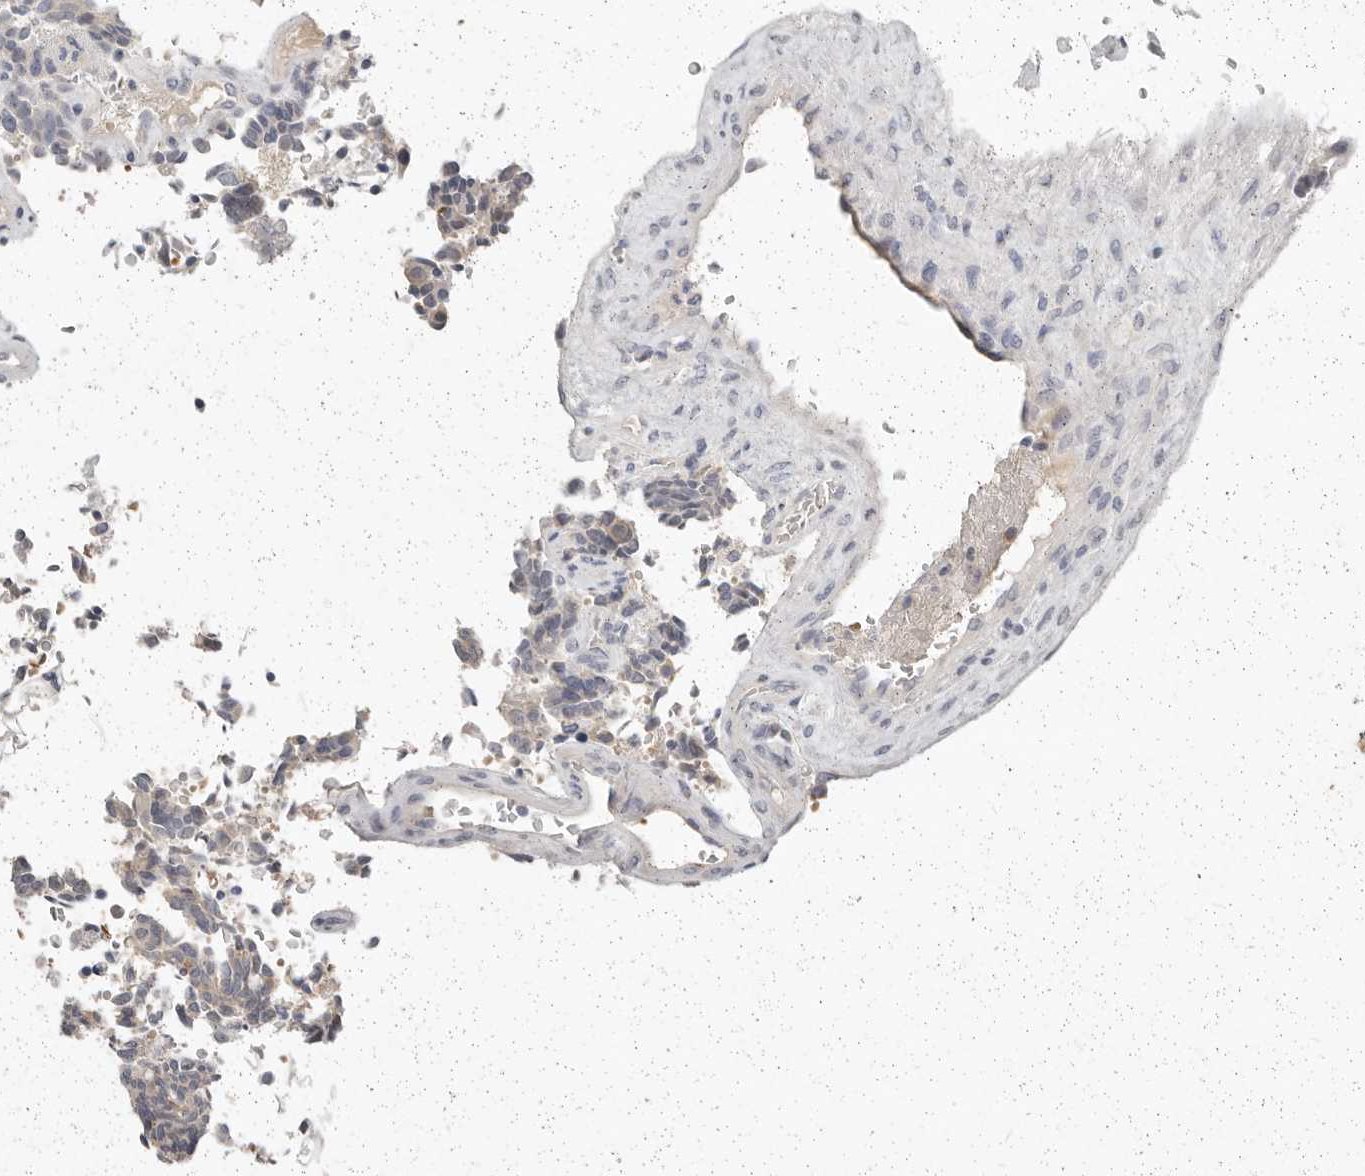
{"staining": {"intensity": "negative", "quantity": "none", "location": "none"}, "tissue": "carcinoid", "cell_type": "Tumor cells", "image_type": "cancer", "snomed": [{"axis": "morphology", "description": "Carcinoid, malignant, NOS"}, {"axis": "topography", "description": "Pancreas"}], "caption": "Immunohistochemistry histopathology image of neoplastic tissue: carcinoid (malignant) stained with DAB (3,3'-diaminobenzidine) reveals no significant protein positivity in tumor cells. (IHC, brightfield microscopy, high magnification).", "gene": "TMEM63B", "patient": {"sex": "female", "age": 54}}